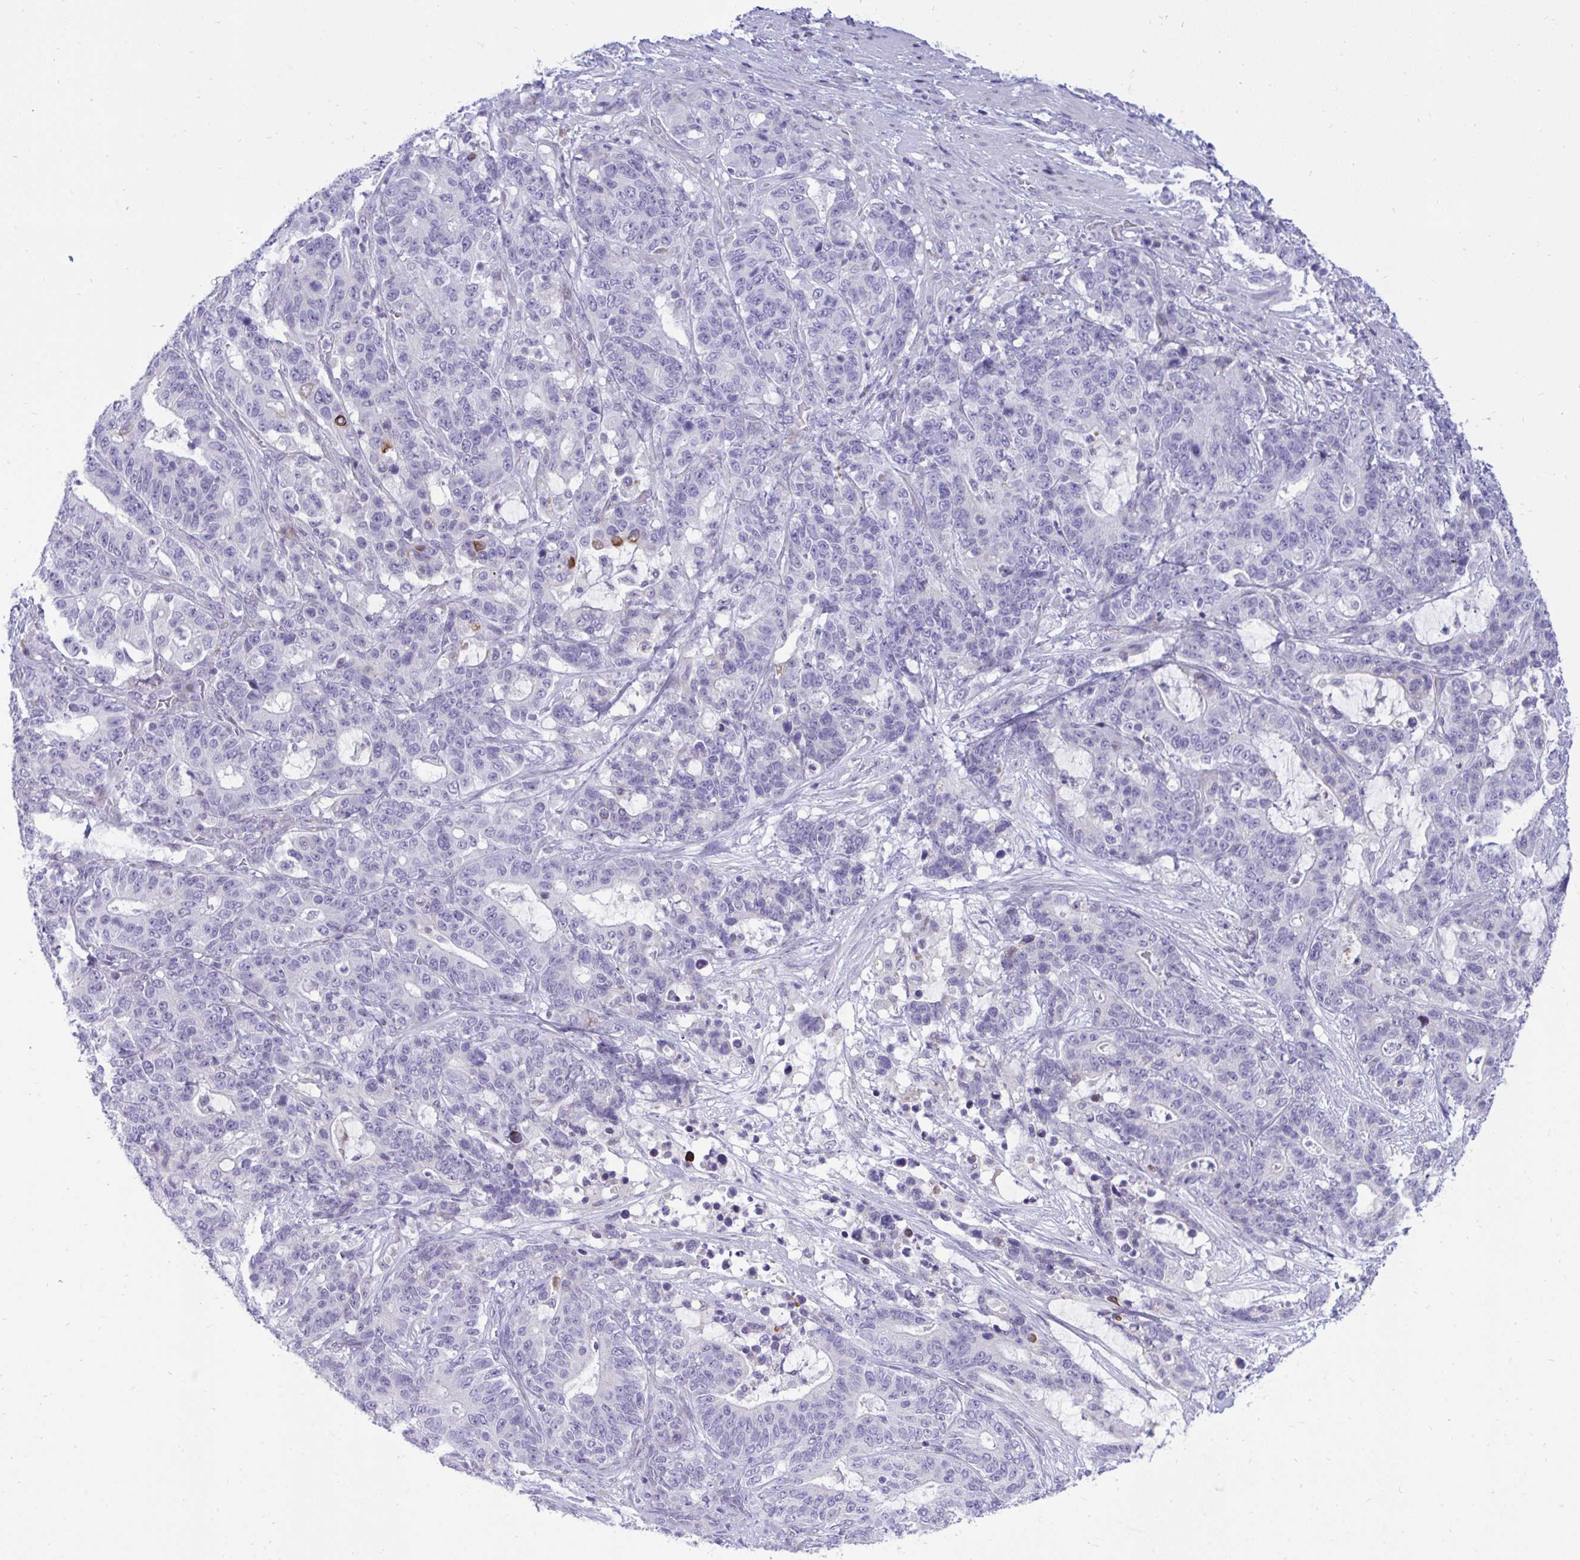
{"staining": {"intensity": "moderate", "quantity": "<25%", "location": "cytoplasmic/membranous"}, "tissue": "stomach cancer", "cell_type": "Tumor cells", "image_type": "cancer", "snomed": [{"axis": "morphology", "description": "Normal tissue, NOS"}, {"axis": "morphology", "description": "Adenocarcinoma, NOS"}, {"axis": "topography", "description": "Stomach"}], "caption": "Tumor cells show low levels of moderate cytoplasmic/membranous expression in approximately <25% of cells in stomach adenocarcinoma.", "gene": "EPOP", "patient": {"sex": "female", "age": 64}}